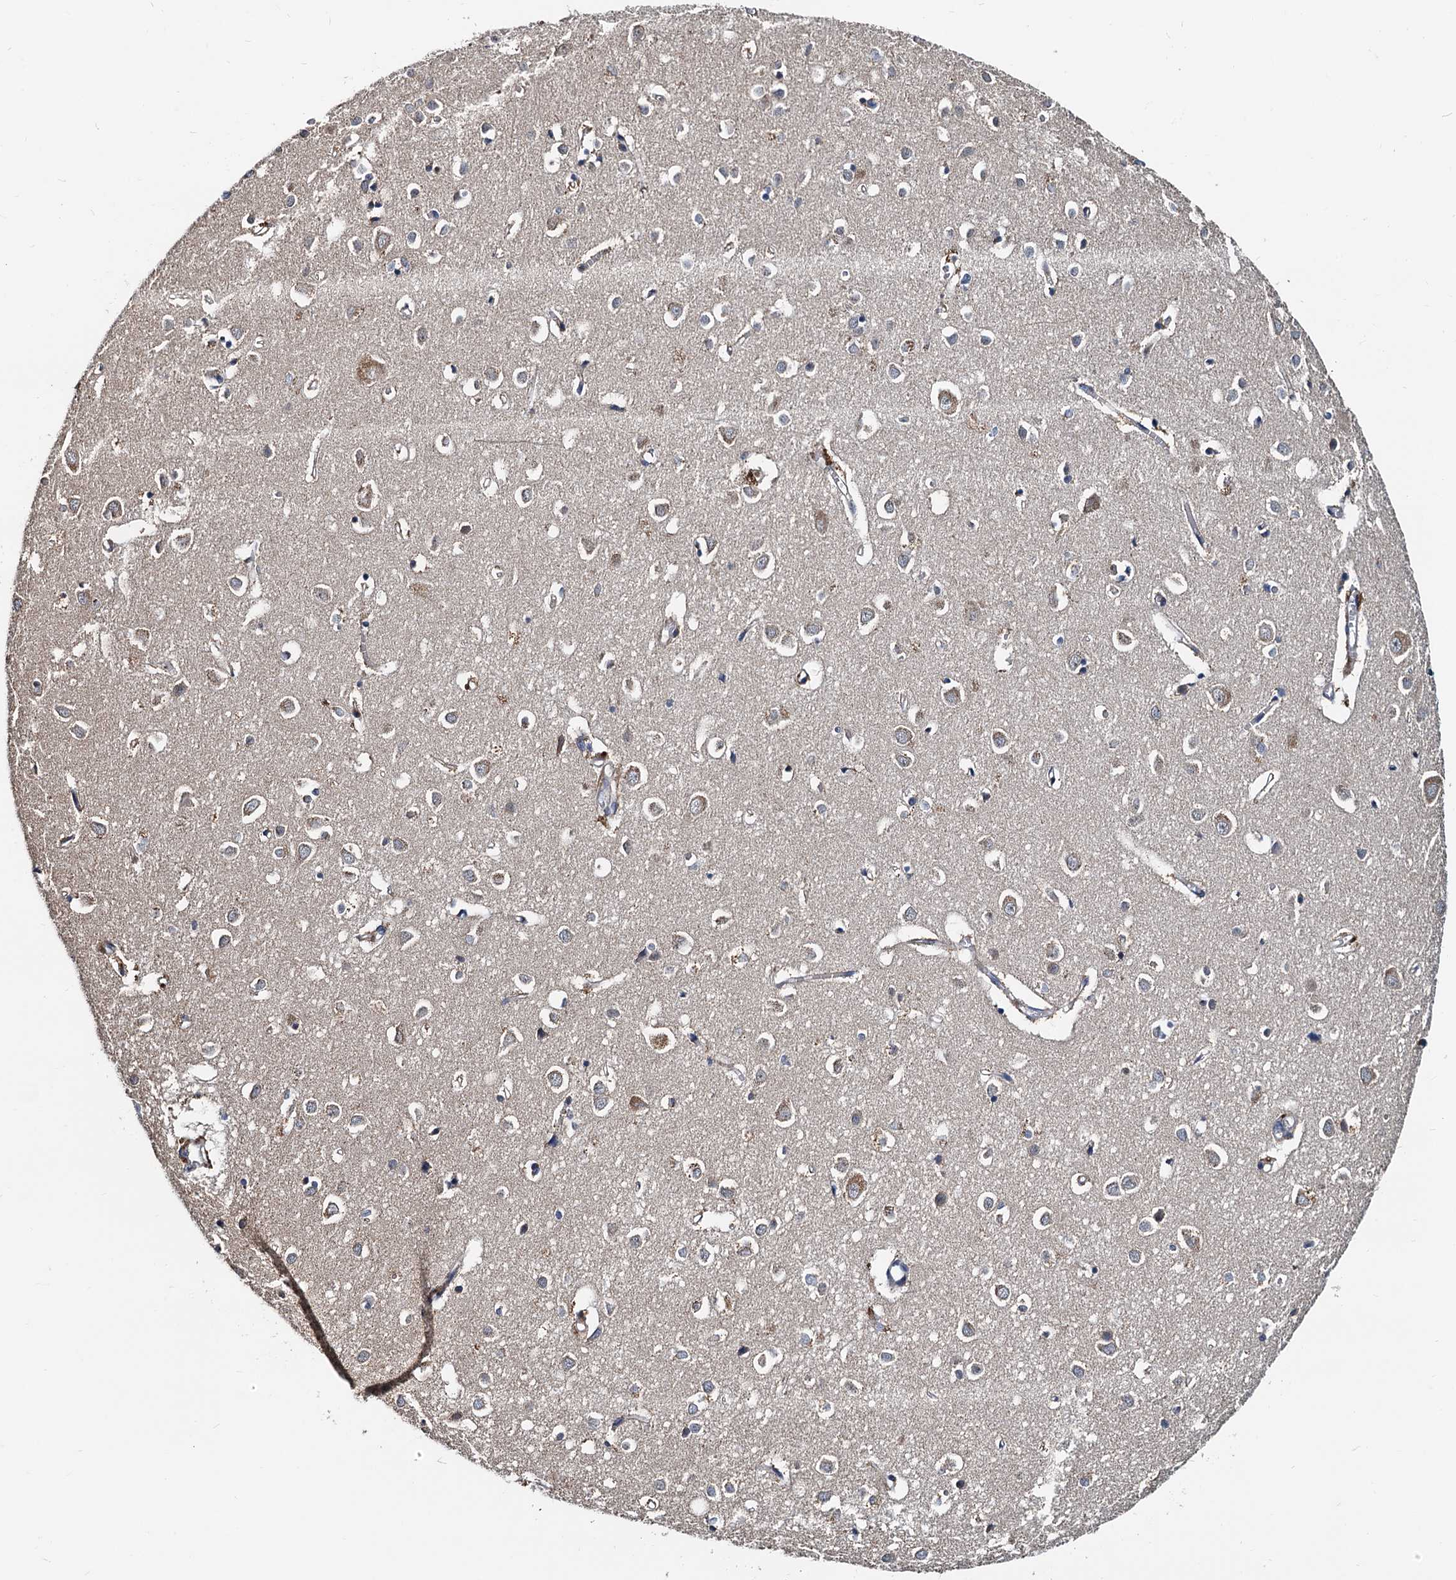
{"staining": {"intensity": "weak", "quantity": ">75%", "location": "cytoplasmic/membranous"}, "tissue": "cerebral cortex", "cell_type": "Endothelial cells", "image_type": "normal", "snomed": [{"axis": "morphology", "description": "Normal tissue, NOS"}, {"axis": "topography", "description": "Cerebral cortex"}], "caption": "Protein analysis of unremarkable cerebral cortex displays weak cytoplasmic/membranous staining in approximately >75% of endothelial cells.", "gene": "MCMBP", "patient": {"sex": "female", "age": 64}}